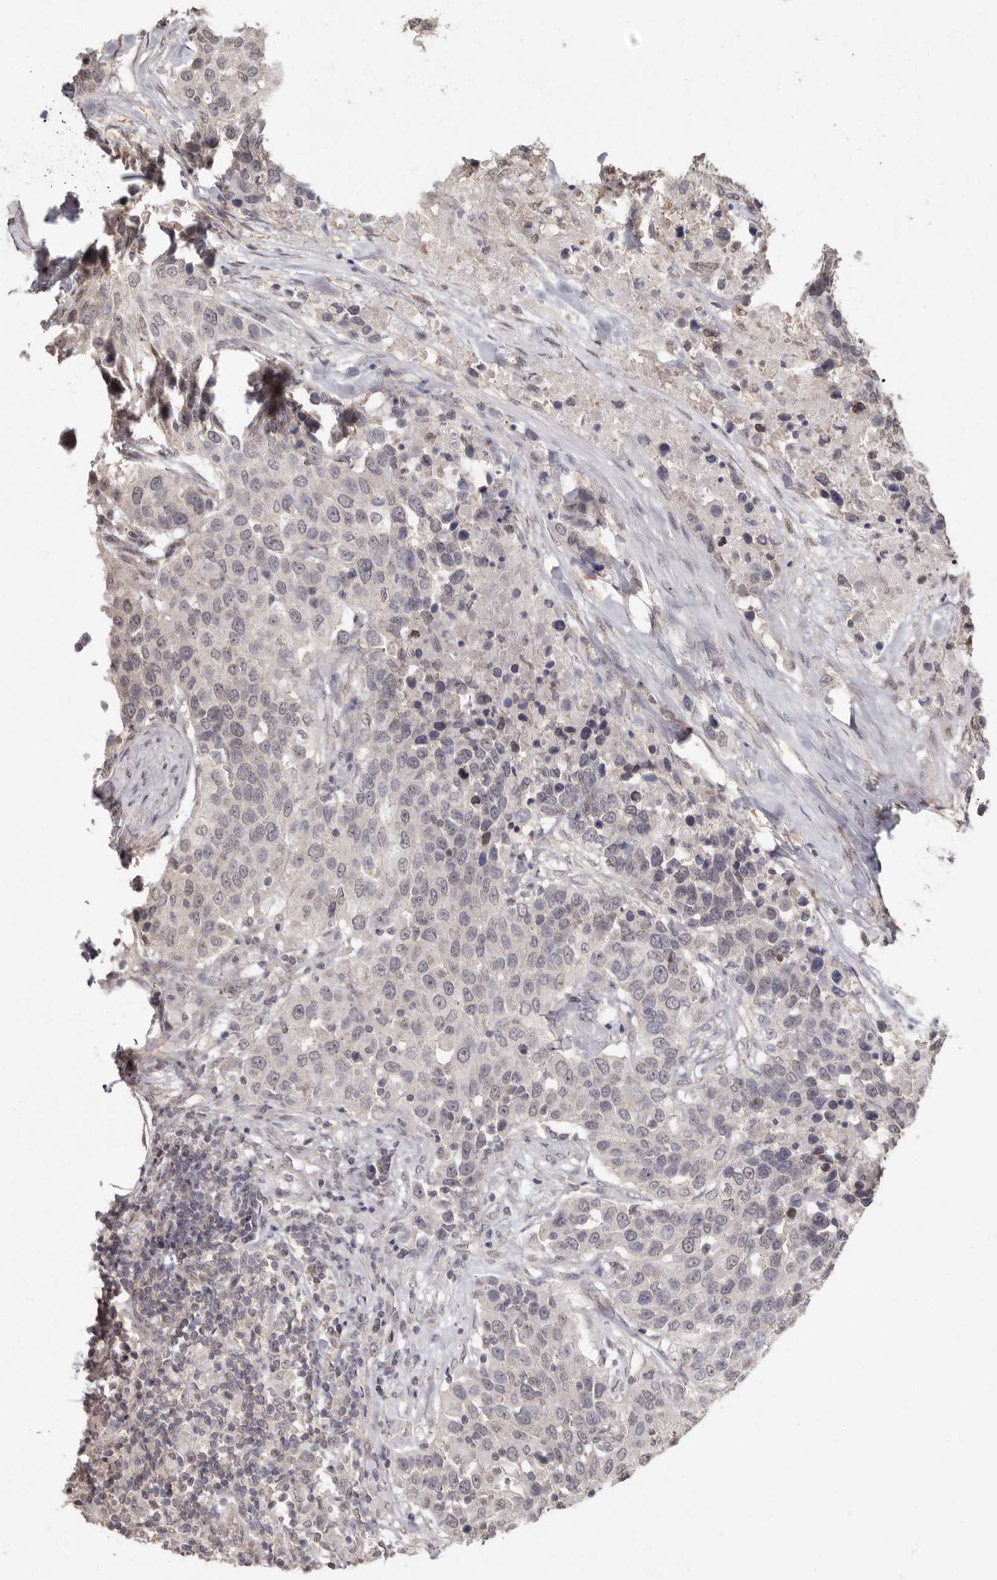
{"staining": {"intensity": "negative", "quantity": "none", "location": "none"}, "tissue": "urothelial cancer", "cell_type": "Tumor cells", "image_type": "cancer", "snomed": [{"axis": "morphology", "description": "Urothelial carcinoma, High grade"}, {"axis": "topography", "description": "Urinary bladder"}], "caption": "IHC photomicrograph of urothelial cancer stained for a protein (brown), which reveals no staining in tumor cells.", "gene": "LINGO2", "patient": {"sex": "female", "age": 80}}